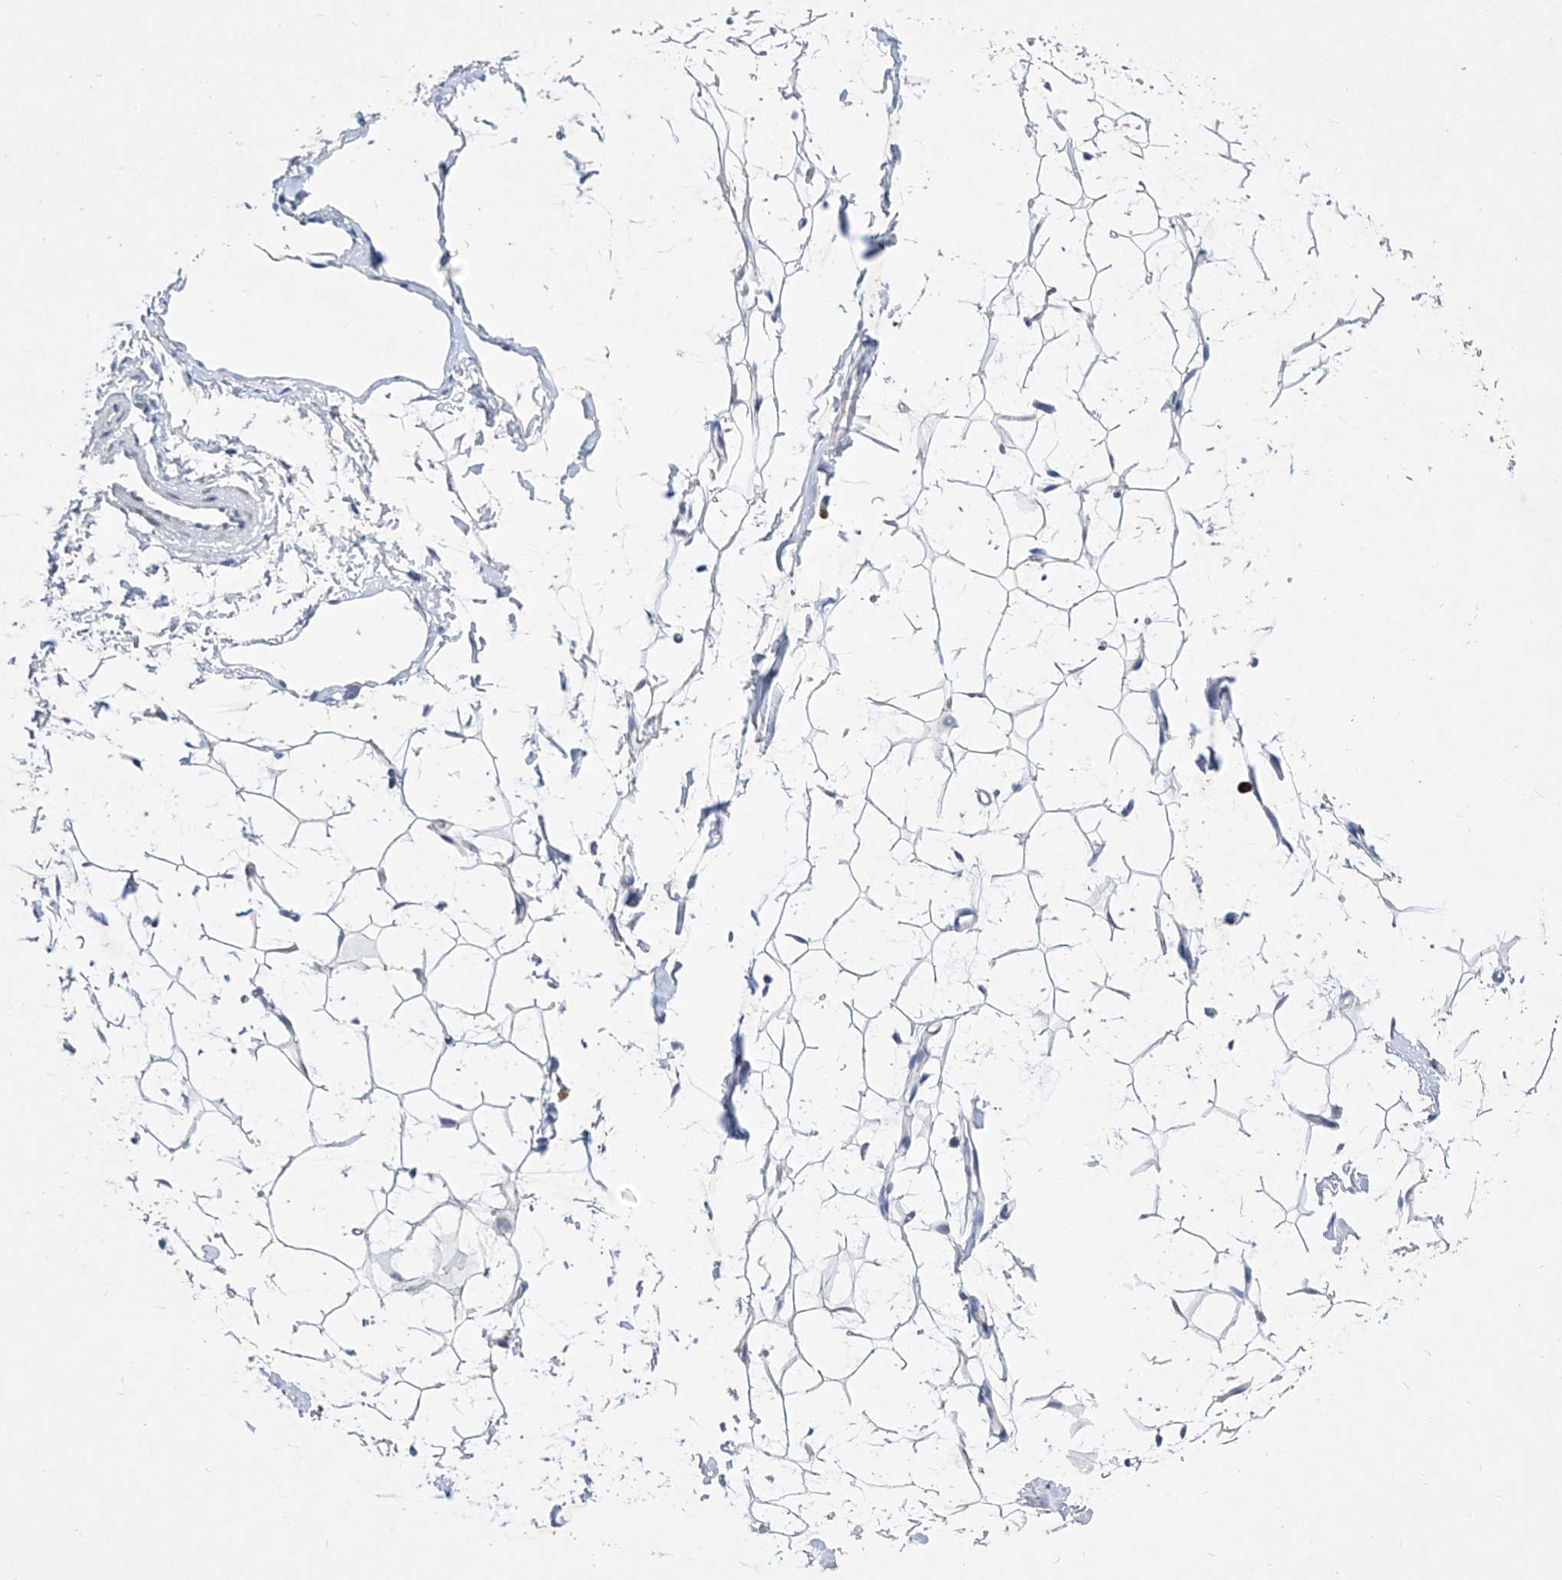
{"staining": {"intensity": "negative", "quantity": "none", "location": "none"}, "tissue": "adipose tissue", "cell_type": "Adipocytes", "image_type": "normal", "snomed": [{"axis": "morphology", "description": "Normal tissue, NOS"}, {"axis": "topography", "description": "Breast"}], "caption": "This is a image of immunohistochemistry (IHC) staining of benign adipose tissue, which shows no positivity in adipocytes.", "gene": "TM7SF2", "patient": {"sex": "female", "age": 23}}